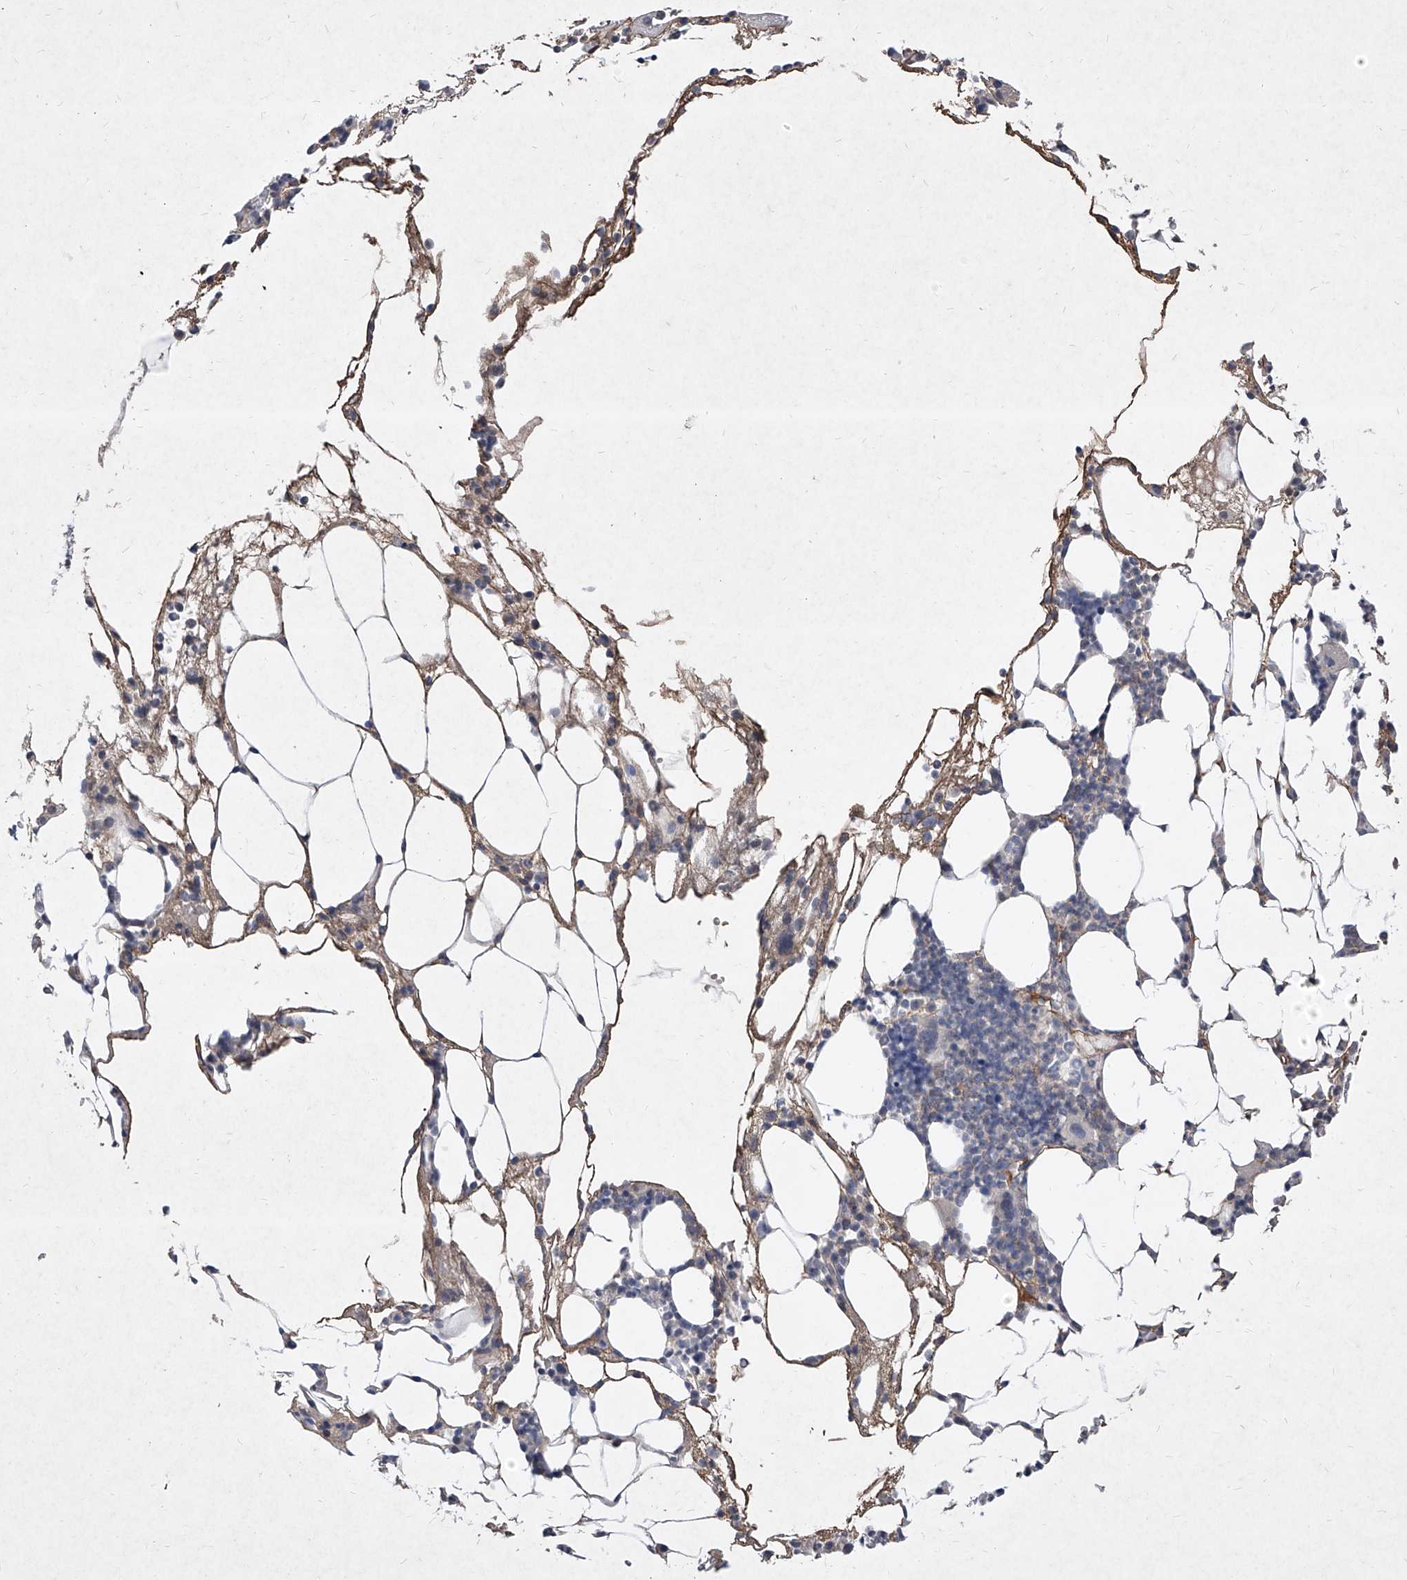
{"staining": {"intensity": "negative", "quantity": "none", "location": "none"}, "tissue": "bone marrow", "cell_type": "Hematopoietic cells", "image_type": "normal", "snomed": [{"axis": "morphology", "description": "Normal tissue, NOS"}, {"axis": "morphology", "description": "Inflammation, NOS"}, {"axis": "topography", "description": "Bone marrow"}], "caption": "High magnification brightfield microscopy of normal bone marrow stained with DAB (3,3'-diaminobenzidine) (brown) and counterstained with hematoxylin (blue): hematopoietic cells show no significant staining. The staining was performed using DAB (3,3'-diaminobenzidine) to visualize the protein expression in brown, while the nuclei were stained in blue with hematoxylin (Magnification: 20x).", "gene": "C4A", "patient": {"sex": "female", "age": 78}}